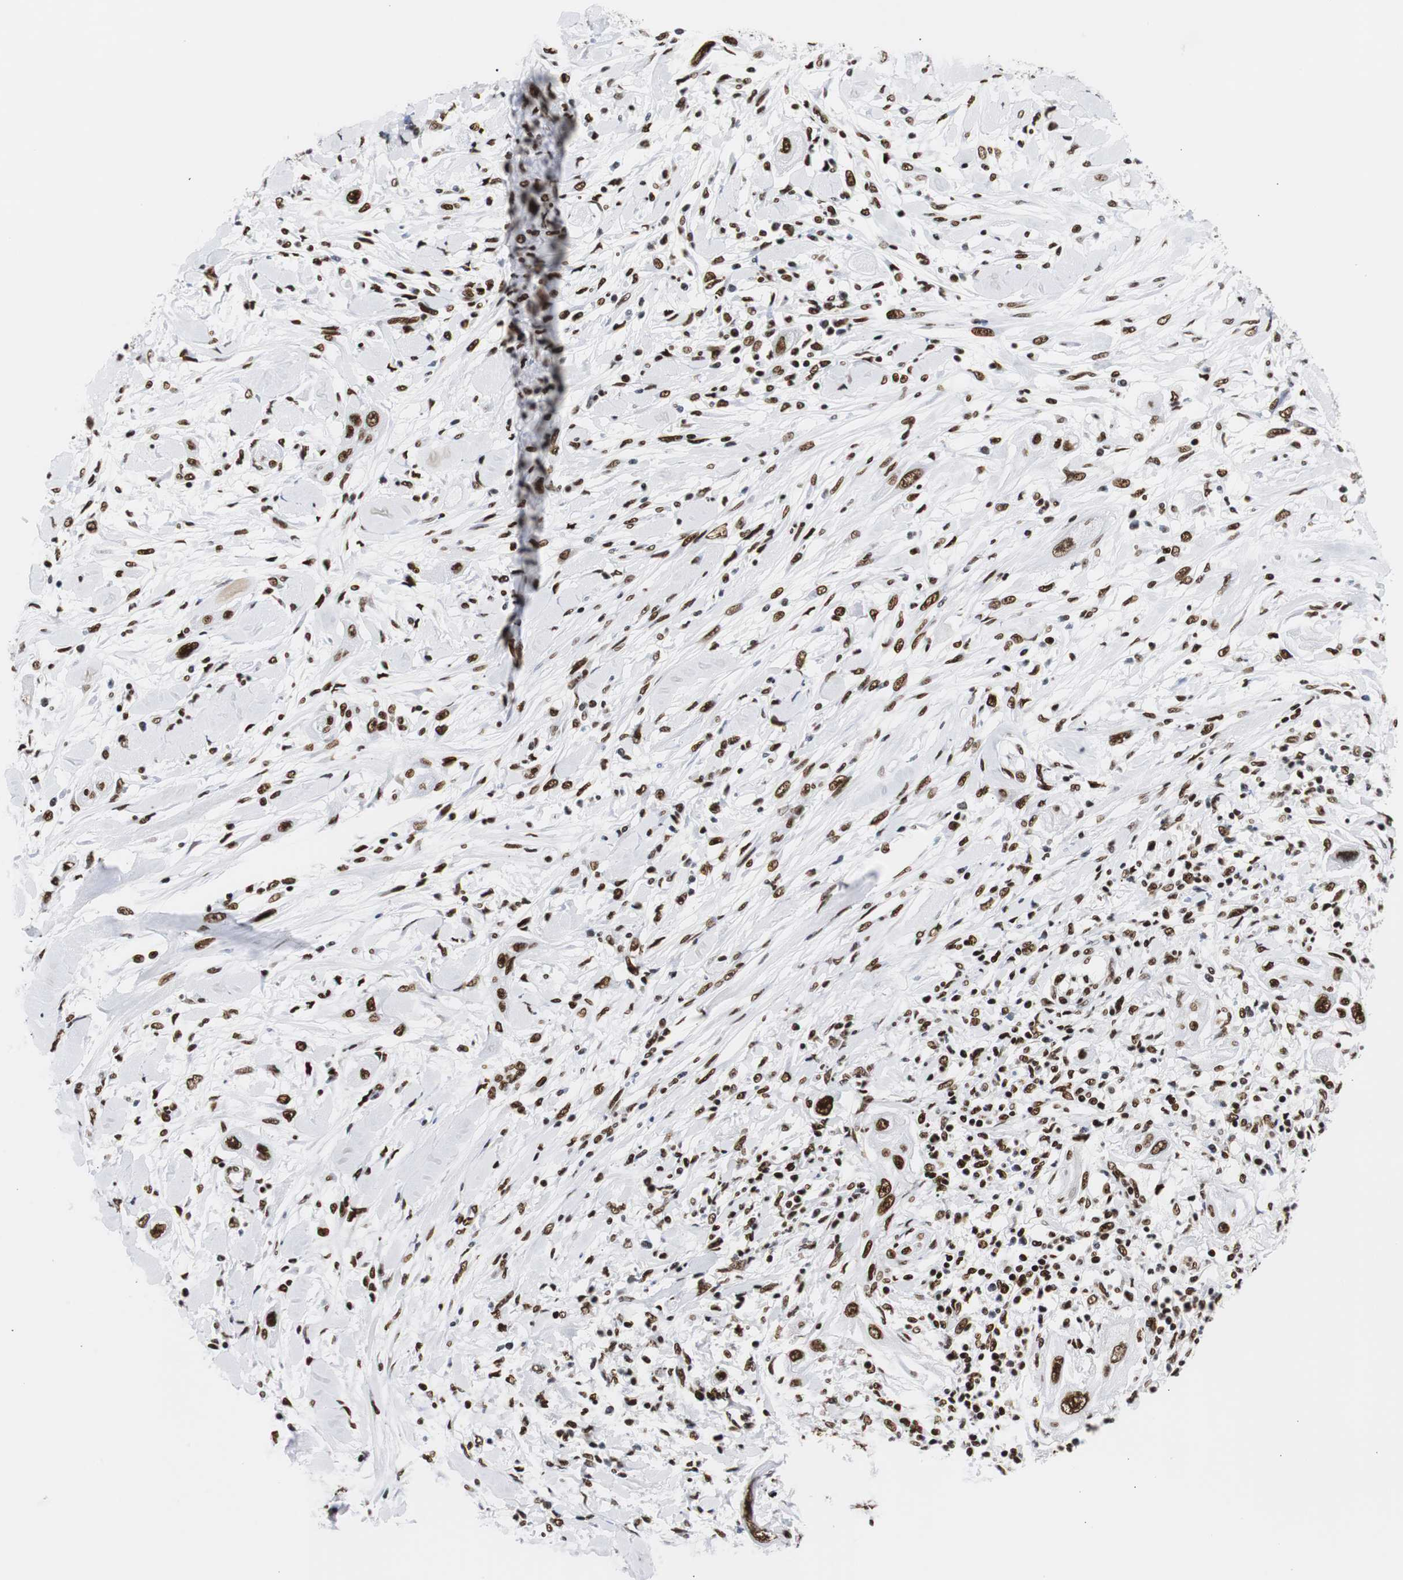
{"staining": {"intensity": "strong", "quantity": ">75%", "location": "nuclear"}, "tissue": "lung cancer", "cell_type": "Tumor cells", "image_type": "cancer", "snomed": [{"axis": "morphology", "description": "Squamous cell carcinoma, NOS"}, {"axis": "topography", "description": "Lung"}], "caption": "Squamous cell carcinoma (lung) stained with DAB IHC reveals high levels of strong nuclear staining in approximately >75% of tumor cells.", "gene": "HNRNPH2", "patient": {"sex": "female", "age": 47}}